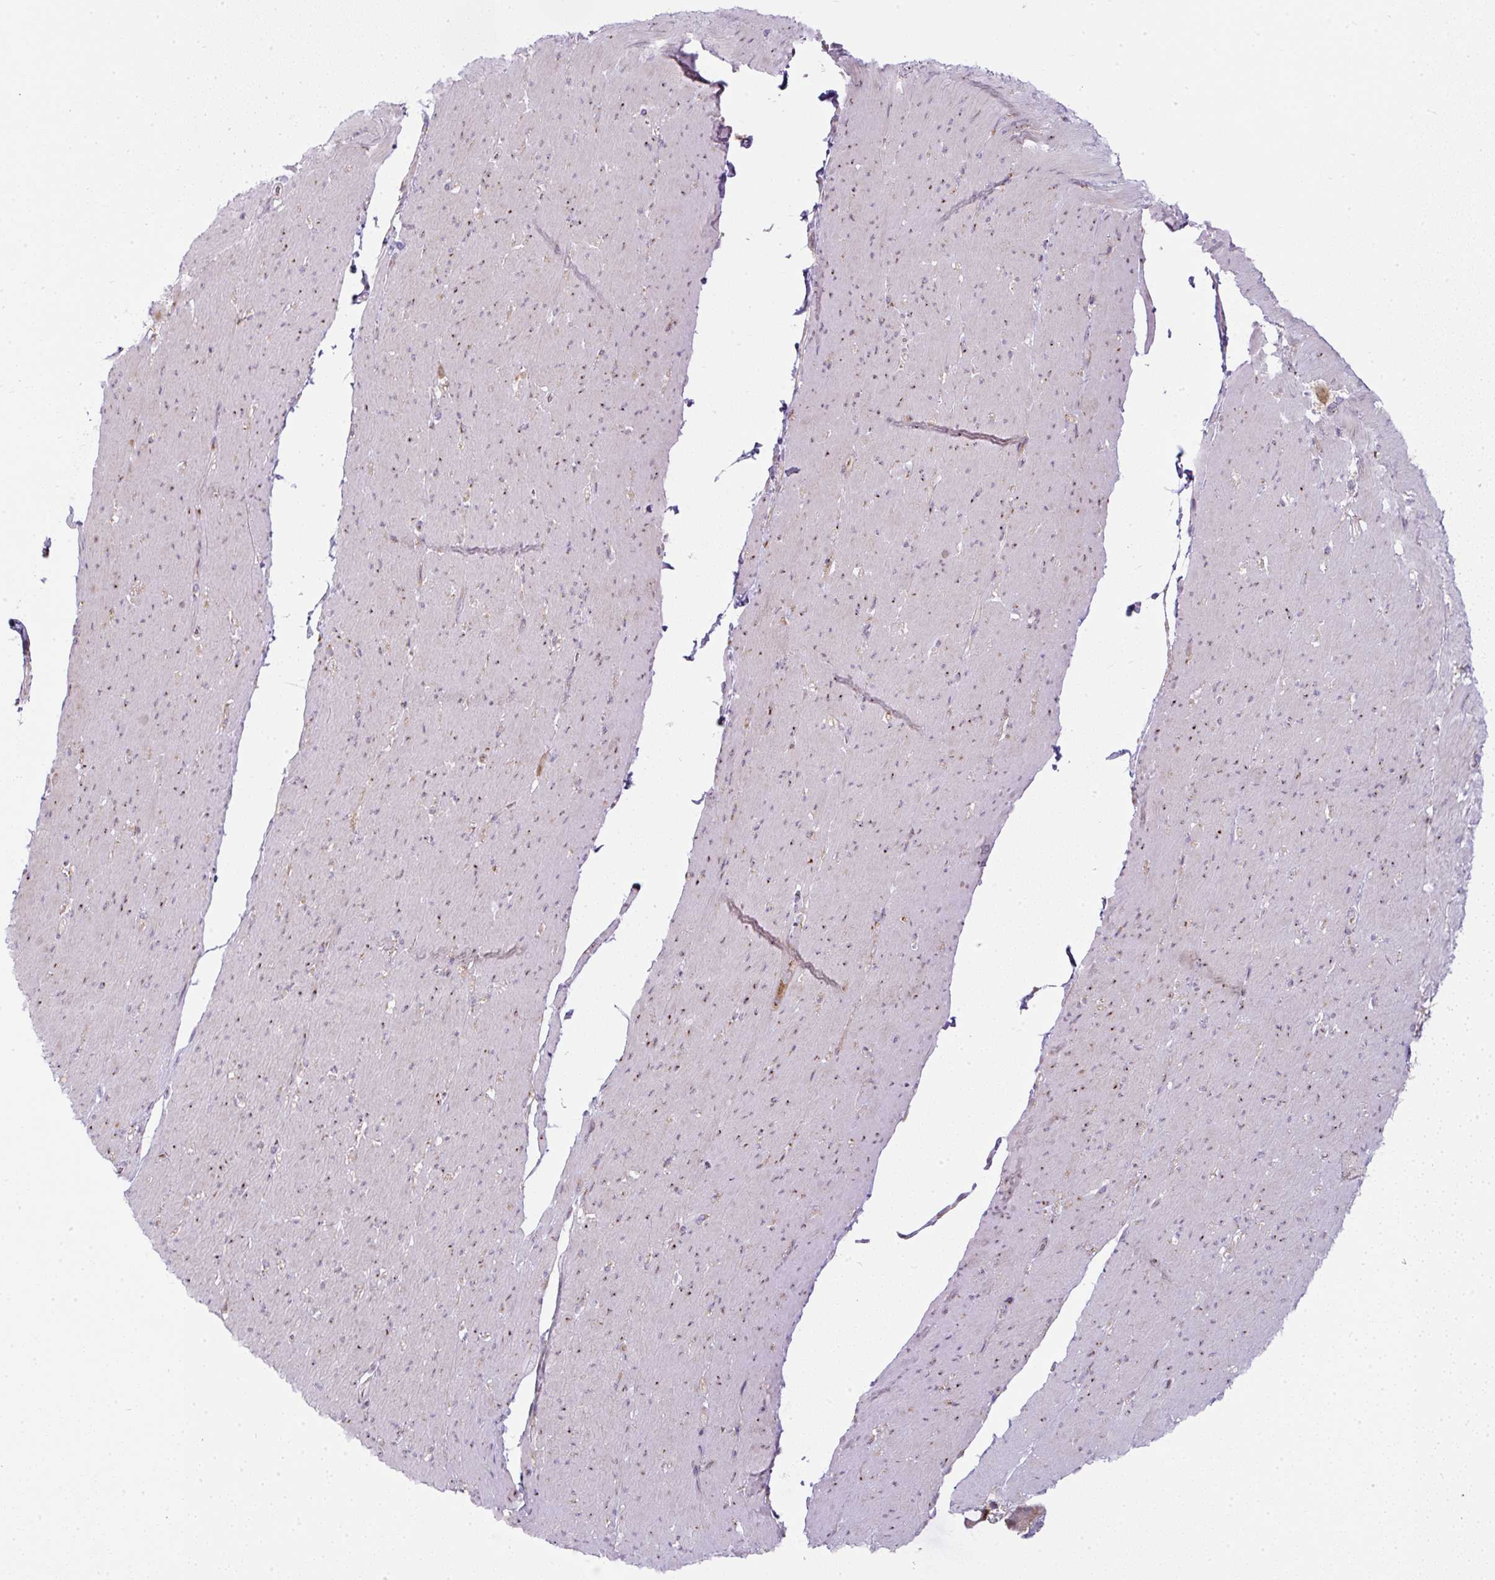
{"staining": {"intensity": "weak", "quantity": "<25%", "location": "cytoplasmic/membranous"}, "tissue": "smooth muscle", "cell_type": "Smooth muscle cells", "image_type": "normal", "snomed": [{"axis": "morphology", "description": "Normal tissue, NOS"}, {"axis": "topography", "description": "Smooth muscle"}, {"axis": "topography", "description": "Rectum"}], "caption": "Smooth muscle stained for a protein using IHC displays no staining smooth muscle cells.", "gene": "MLX", "patient": {"sex": "male", "age": 53}}